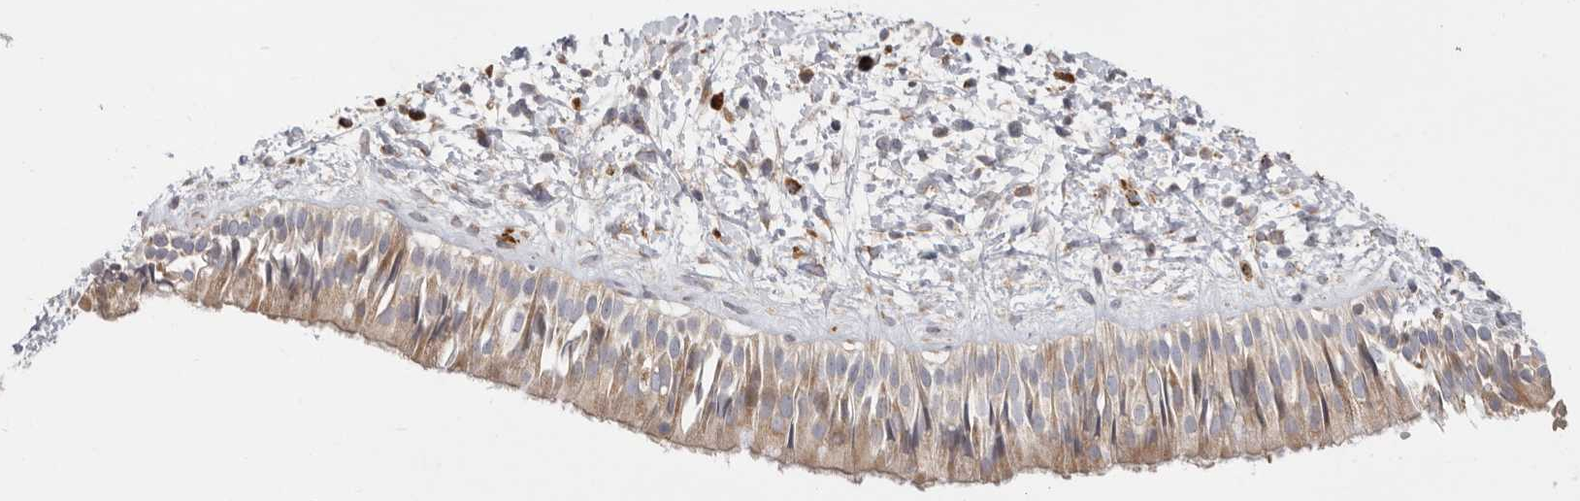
{"staining": {"intensity": "moderate", "quantity": "25%-75%", "location": "cytoplasmic/membranous"}, "tissue": "nasopharynx", "cell_type": "Respiratory epithelial cells", "image_type": "normal", "snomed": [{"axis": "morphology", "description": "Normal tissue, NOS"}, {"axis": "topography", "description": "Nasopharynx"}], "caption": "Nasopharynx stained with immunohistochemistry (IHC) shows moderate cytoplasmic/membranous staining in approximately 25%-75% of respiratory epithelial cells.", "gene": "USH1C", "patient": {"sex": "male", "age": 22}}